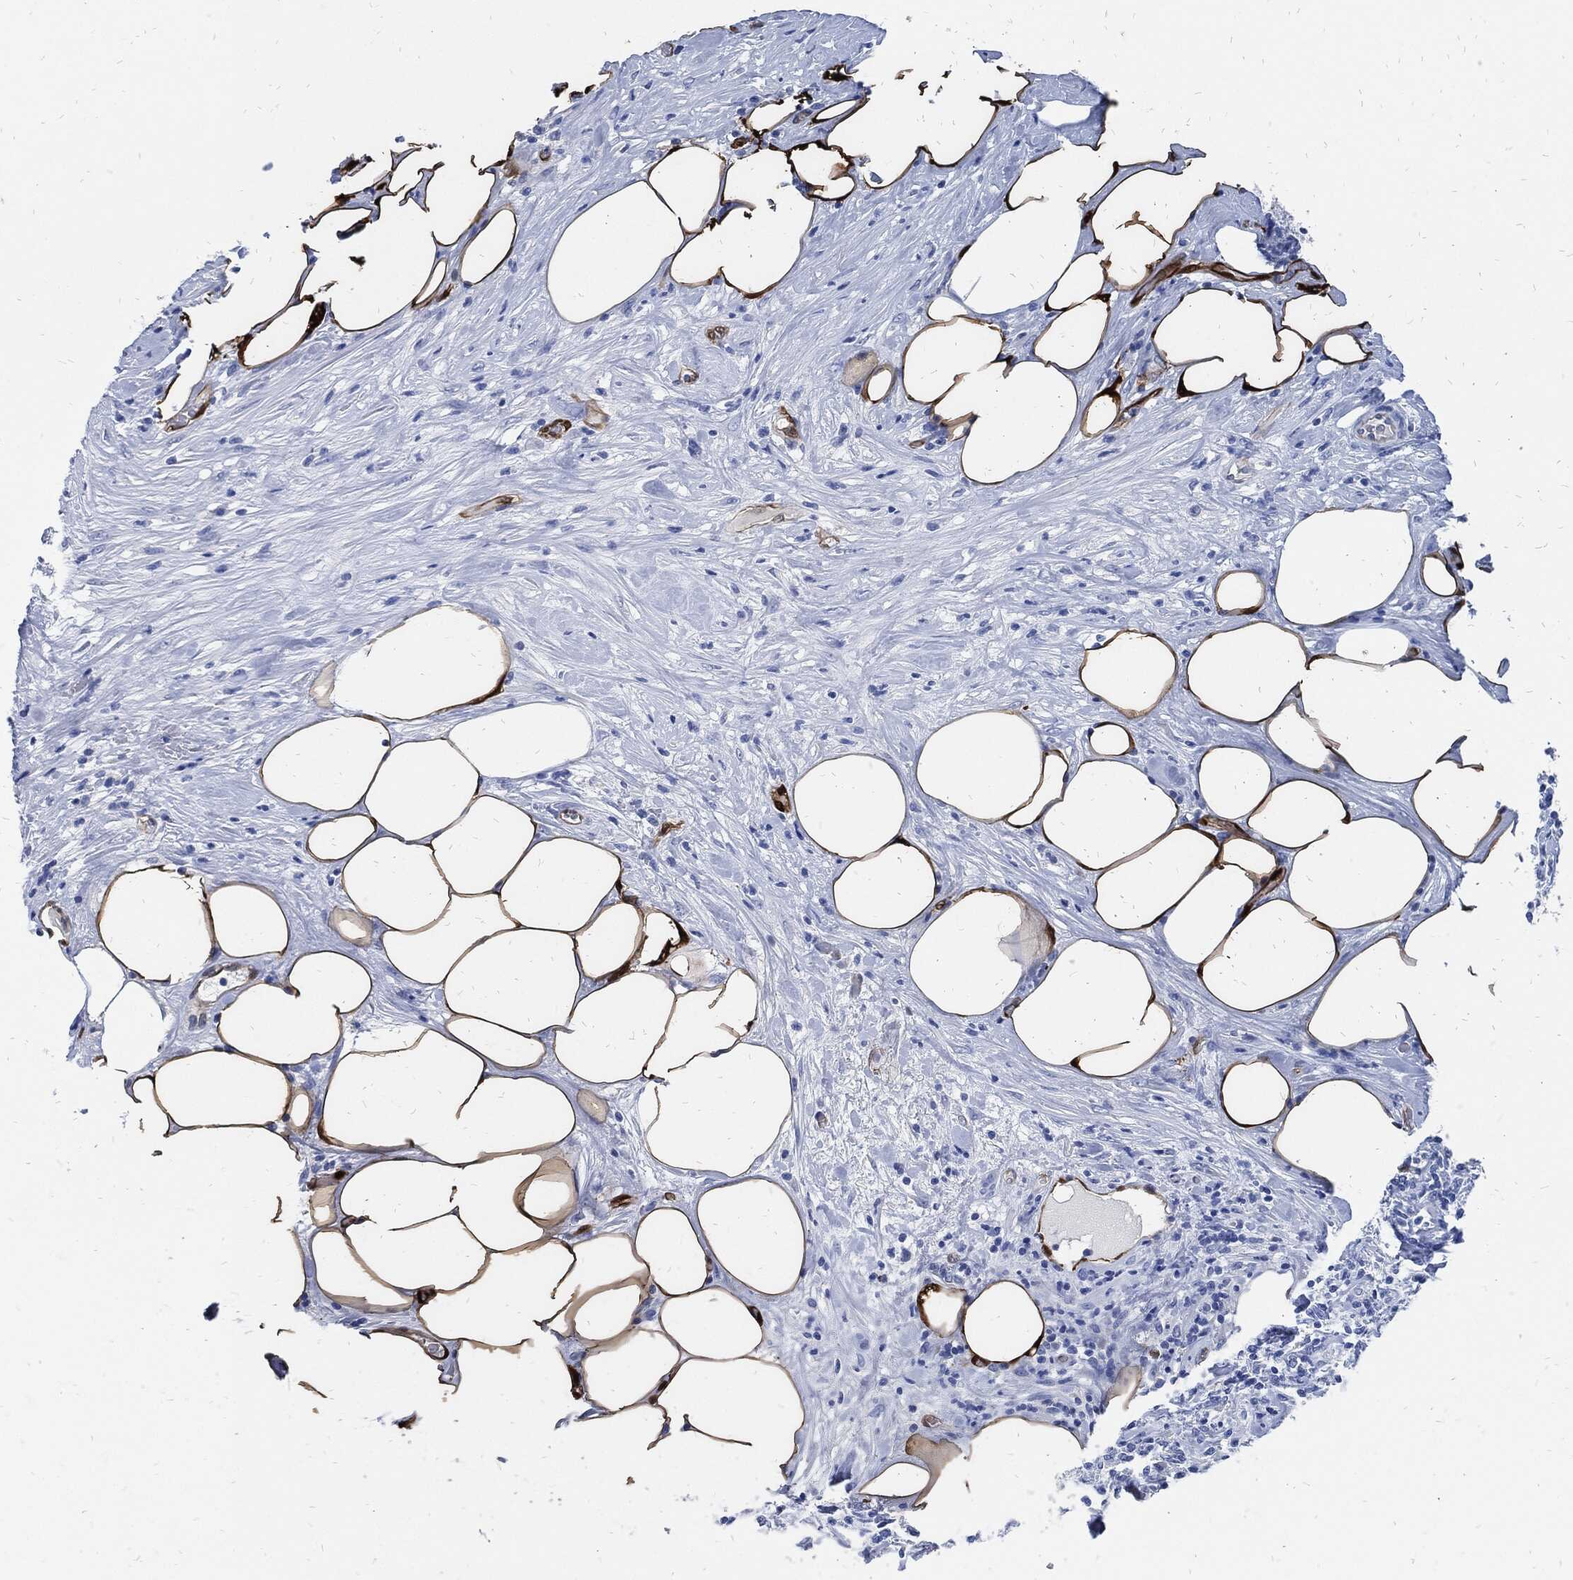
{"staining": {"intensity": "negative", "quantity": "none", "location": "none"}, "tissue": "lymphoma", "cell_type": "Tumor cells", "image_type": "cancer", "snomed": [{"axis": "morphology", "description": "Malignant lymphoma, non-Hodgkin's type, High grade"}, {"axis": "topography", "description": "Lymph node"}], "caption": "Tumor cells show no significant positivity in high-grade malignant lymphoma, non-Hodgkin's type. The staining was performed using DAB (3,3'-diaminobenzidine) to visualize the protein expression in brown, while the nuclei were stained in blue with hematoxylin (Magnification: 20x).", "gene": "FABP4", "patient": {"sex": "female", "age": 84}}